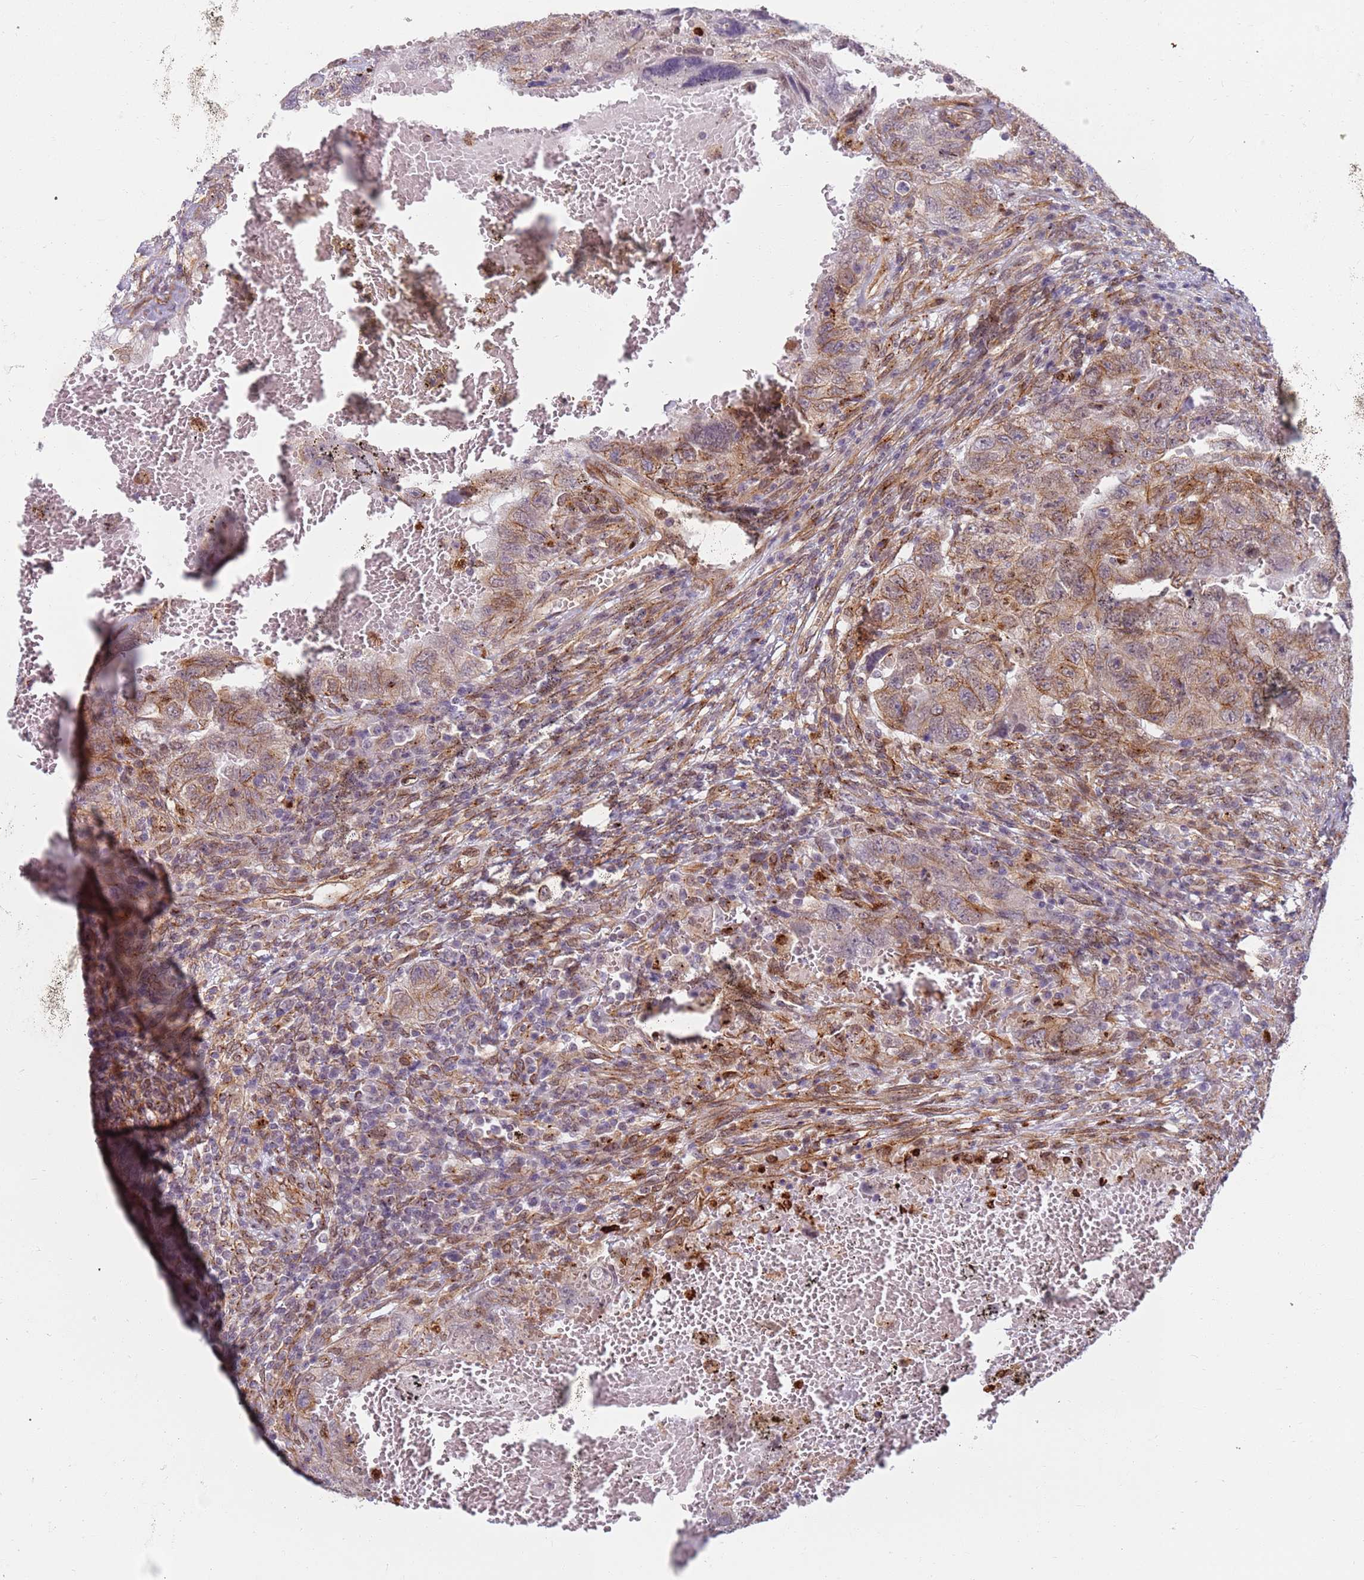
{"staining": {"intensity": "moderate", "quantity": "25%-75%", "location": "cytoplasmic/membranous"}, "tissue": "testis cancer", "cell_type": "Tumor cells", "image_type": "cancer", "snomed": [{"axis": "morphology", "description": "Carcinoma, Embryonal, NOS"}, {"axis": "topography", "description": "Testis"}], "caption": "Testis cancer (embryonal carcinoma) tissue displays moderate cytoplasmic/membranous expression in about 25%-75% of tumor cells", "gene": "CEP170", "patient": {"sex": "male", "age": 26}}